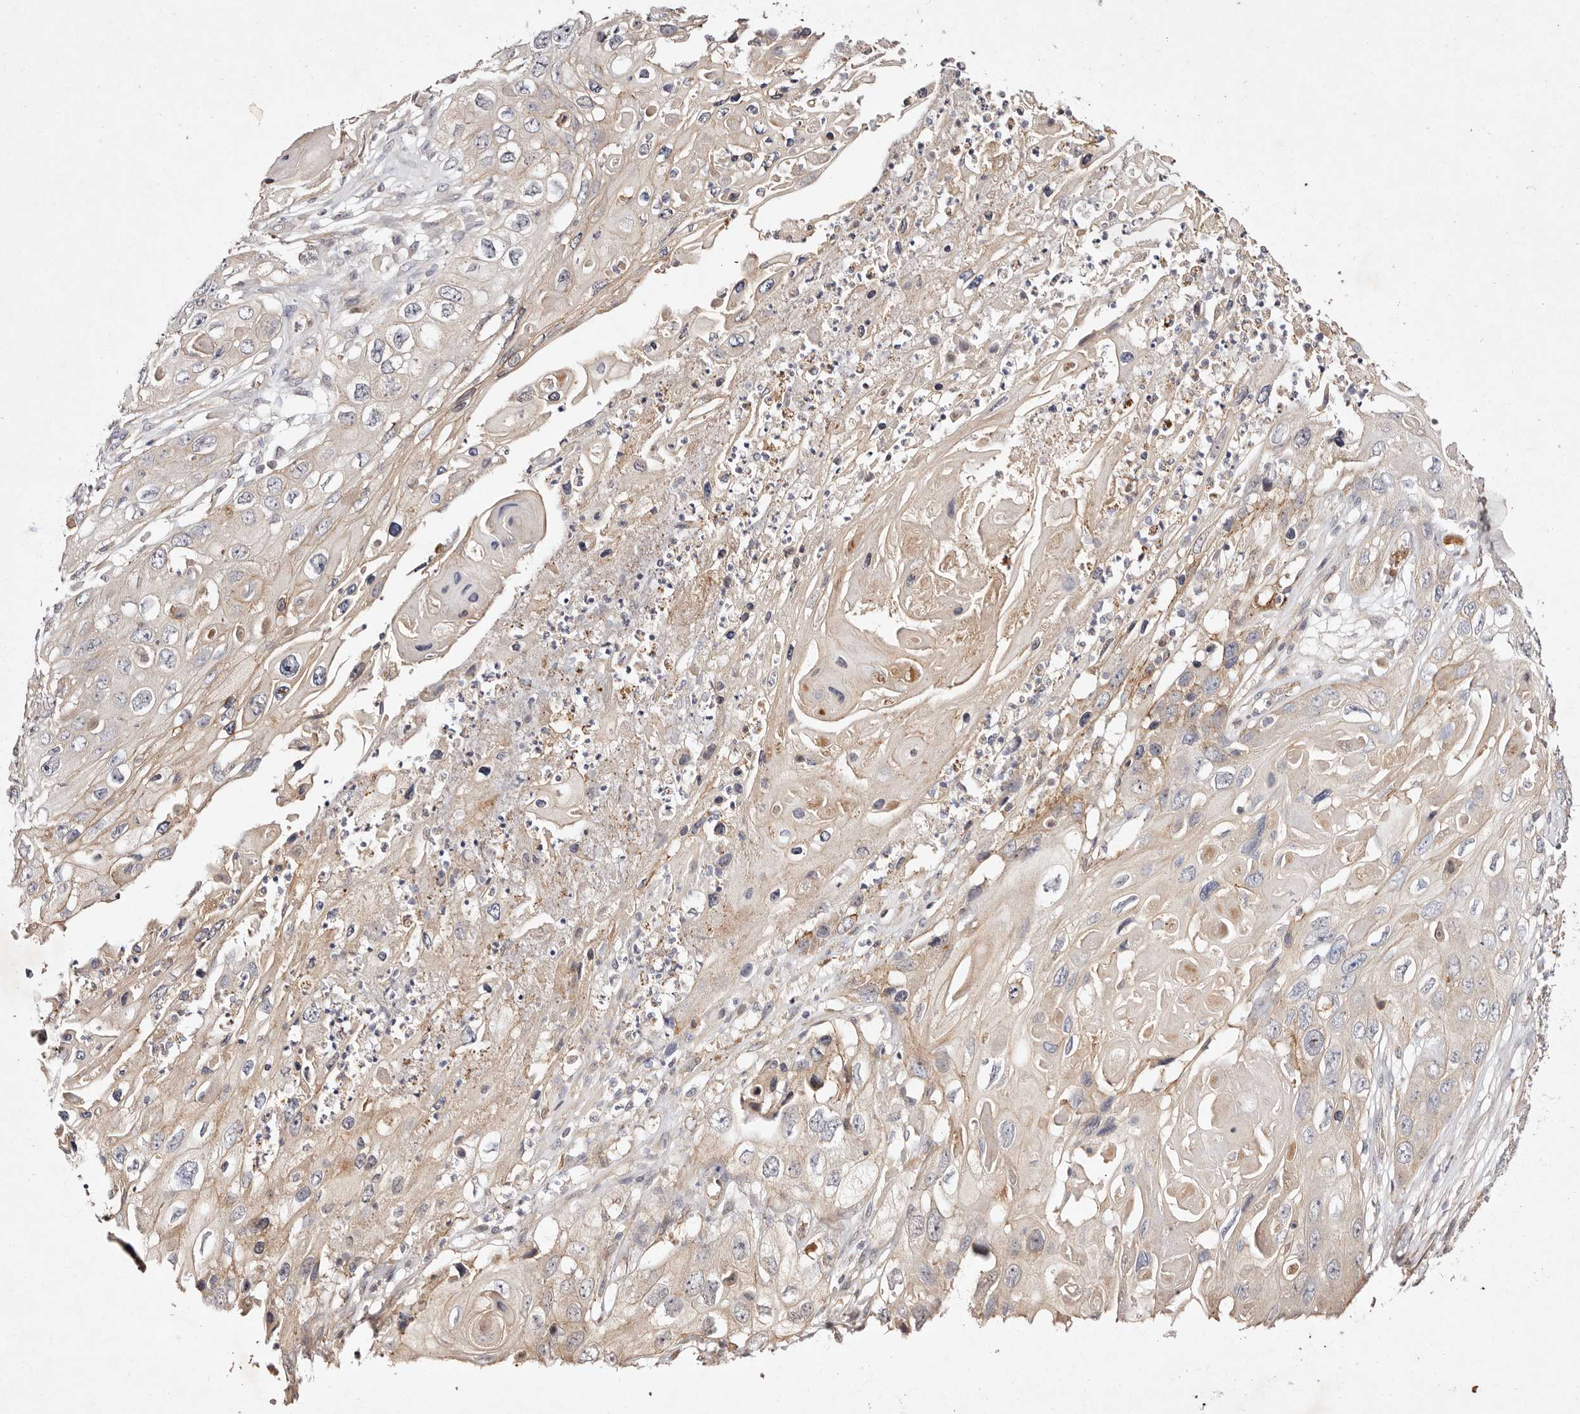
{"staining": {"intensity": "weak", "quantity": "<25%", "location": "cytoplasmic/membranous"}, "tissue": "skin cancer", "cell_type": "Tumor cells", "image_type": "cancer", "snomed": [{"axis": "morphology", "description": "Squamous cell carcinoma, NOS"}, {"axis": "topography", "description": "Skin"}], "caption": "Immunohistochemistry (IHC) micrograph of neoplastic tissue: human squamous cell carcinoma (skin) stained with DAB (3,3'-diaminobenzidine) shows no significant protein staining in tumor cells.", "gene": "MTMR11", "patient": {"sex": "male", "age": 55}}